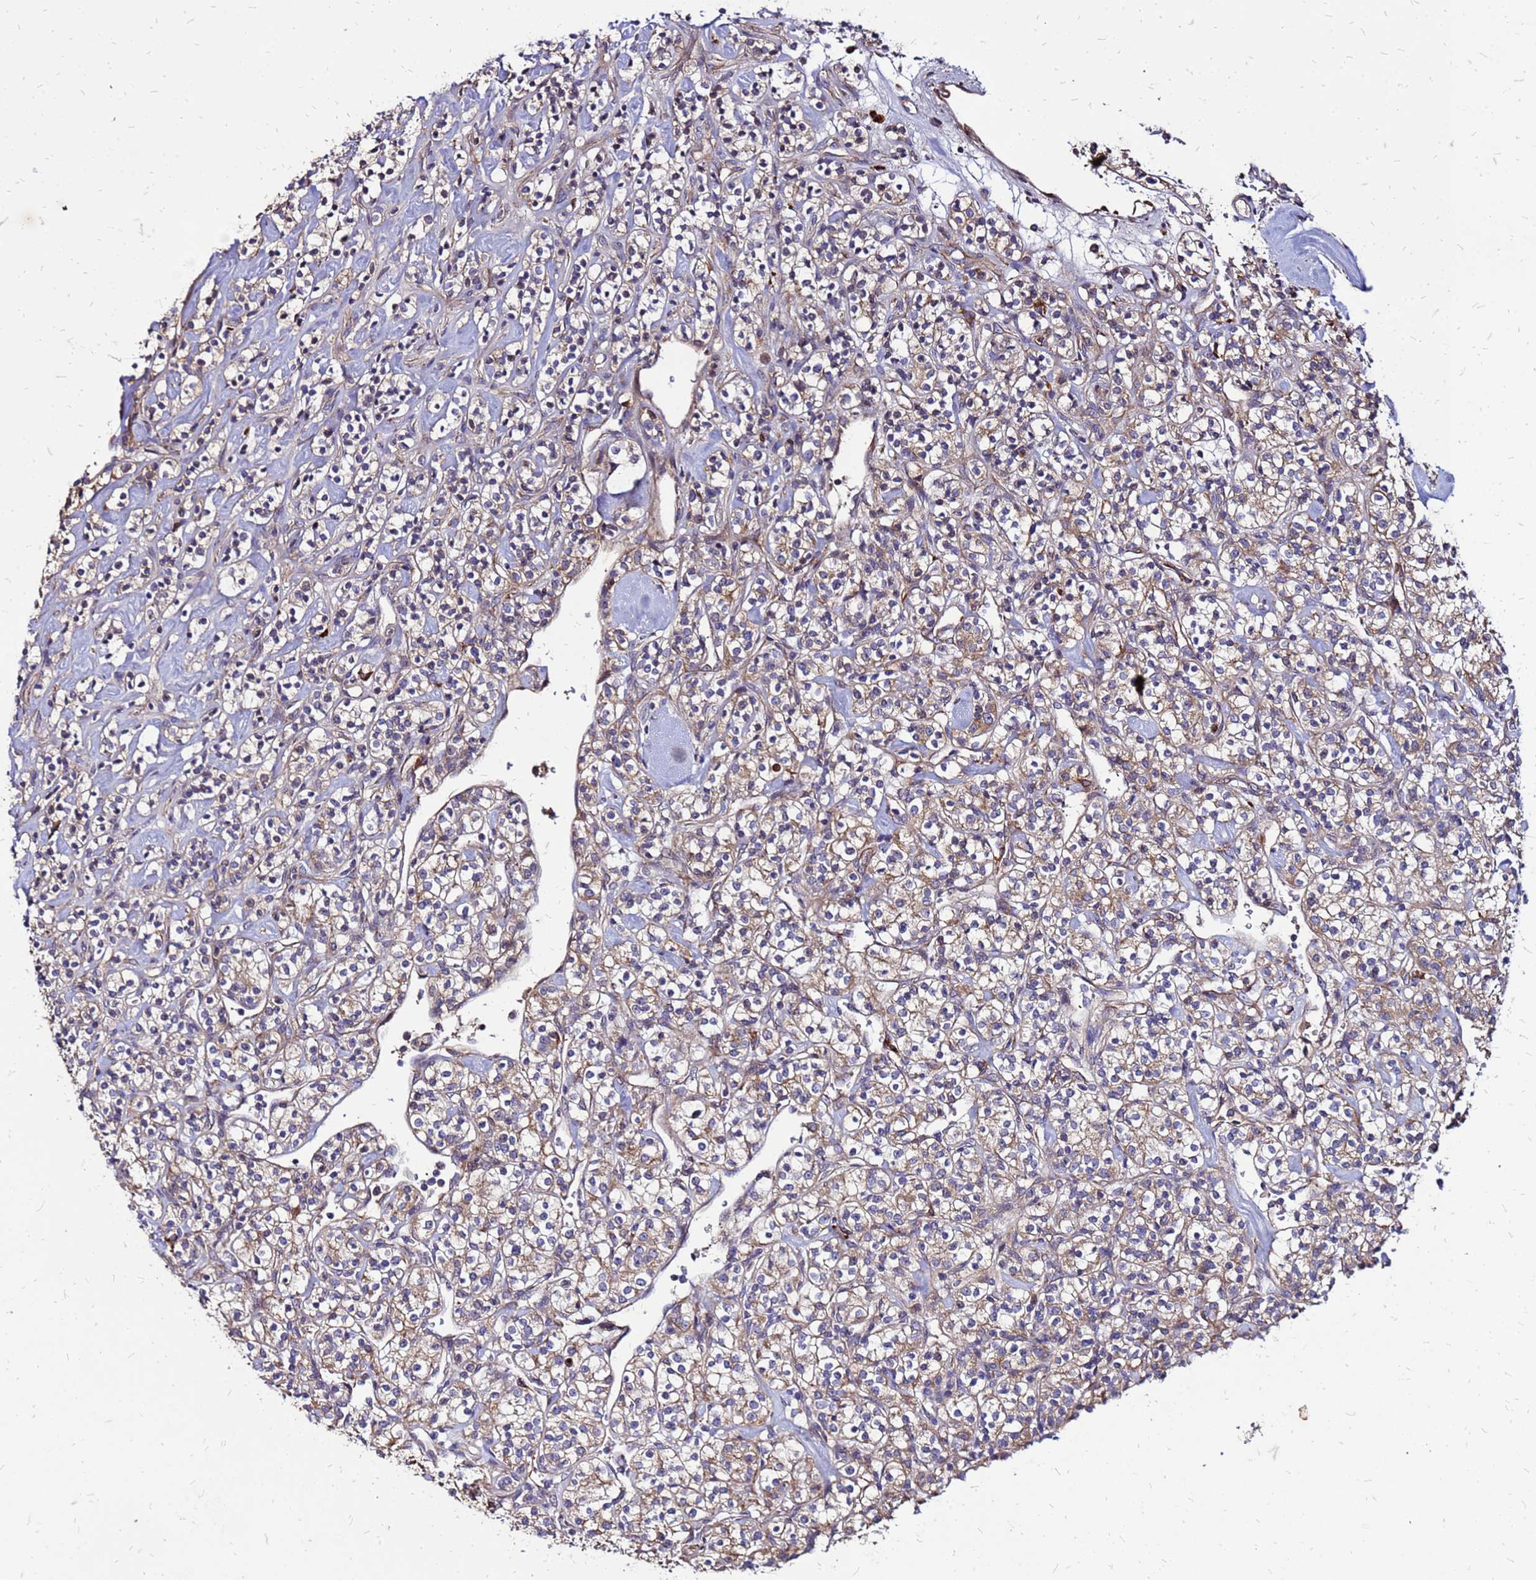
{"staining": {"intensity": "moderate", "quantity": ">75%", "location": "cytoplasmic/membranous"}, "tissue": "renal cancer", "cell_type": "Tumor cells", "image_type": "cancer", "snomed": [{"axis": "morphology", "description": "Adenocarcinoma, NOS"}, {"axis": "topography", "description": "Kidney"}], "caption": "A histopathology image showing moderate cytoplasmic/membranous staining in approximately >75% of tumor cells in renal cancer, as visualized by brown immunohistochemical staining.", "gene": "VMO1", "patient": {"sex": "male", "age": 77}}